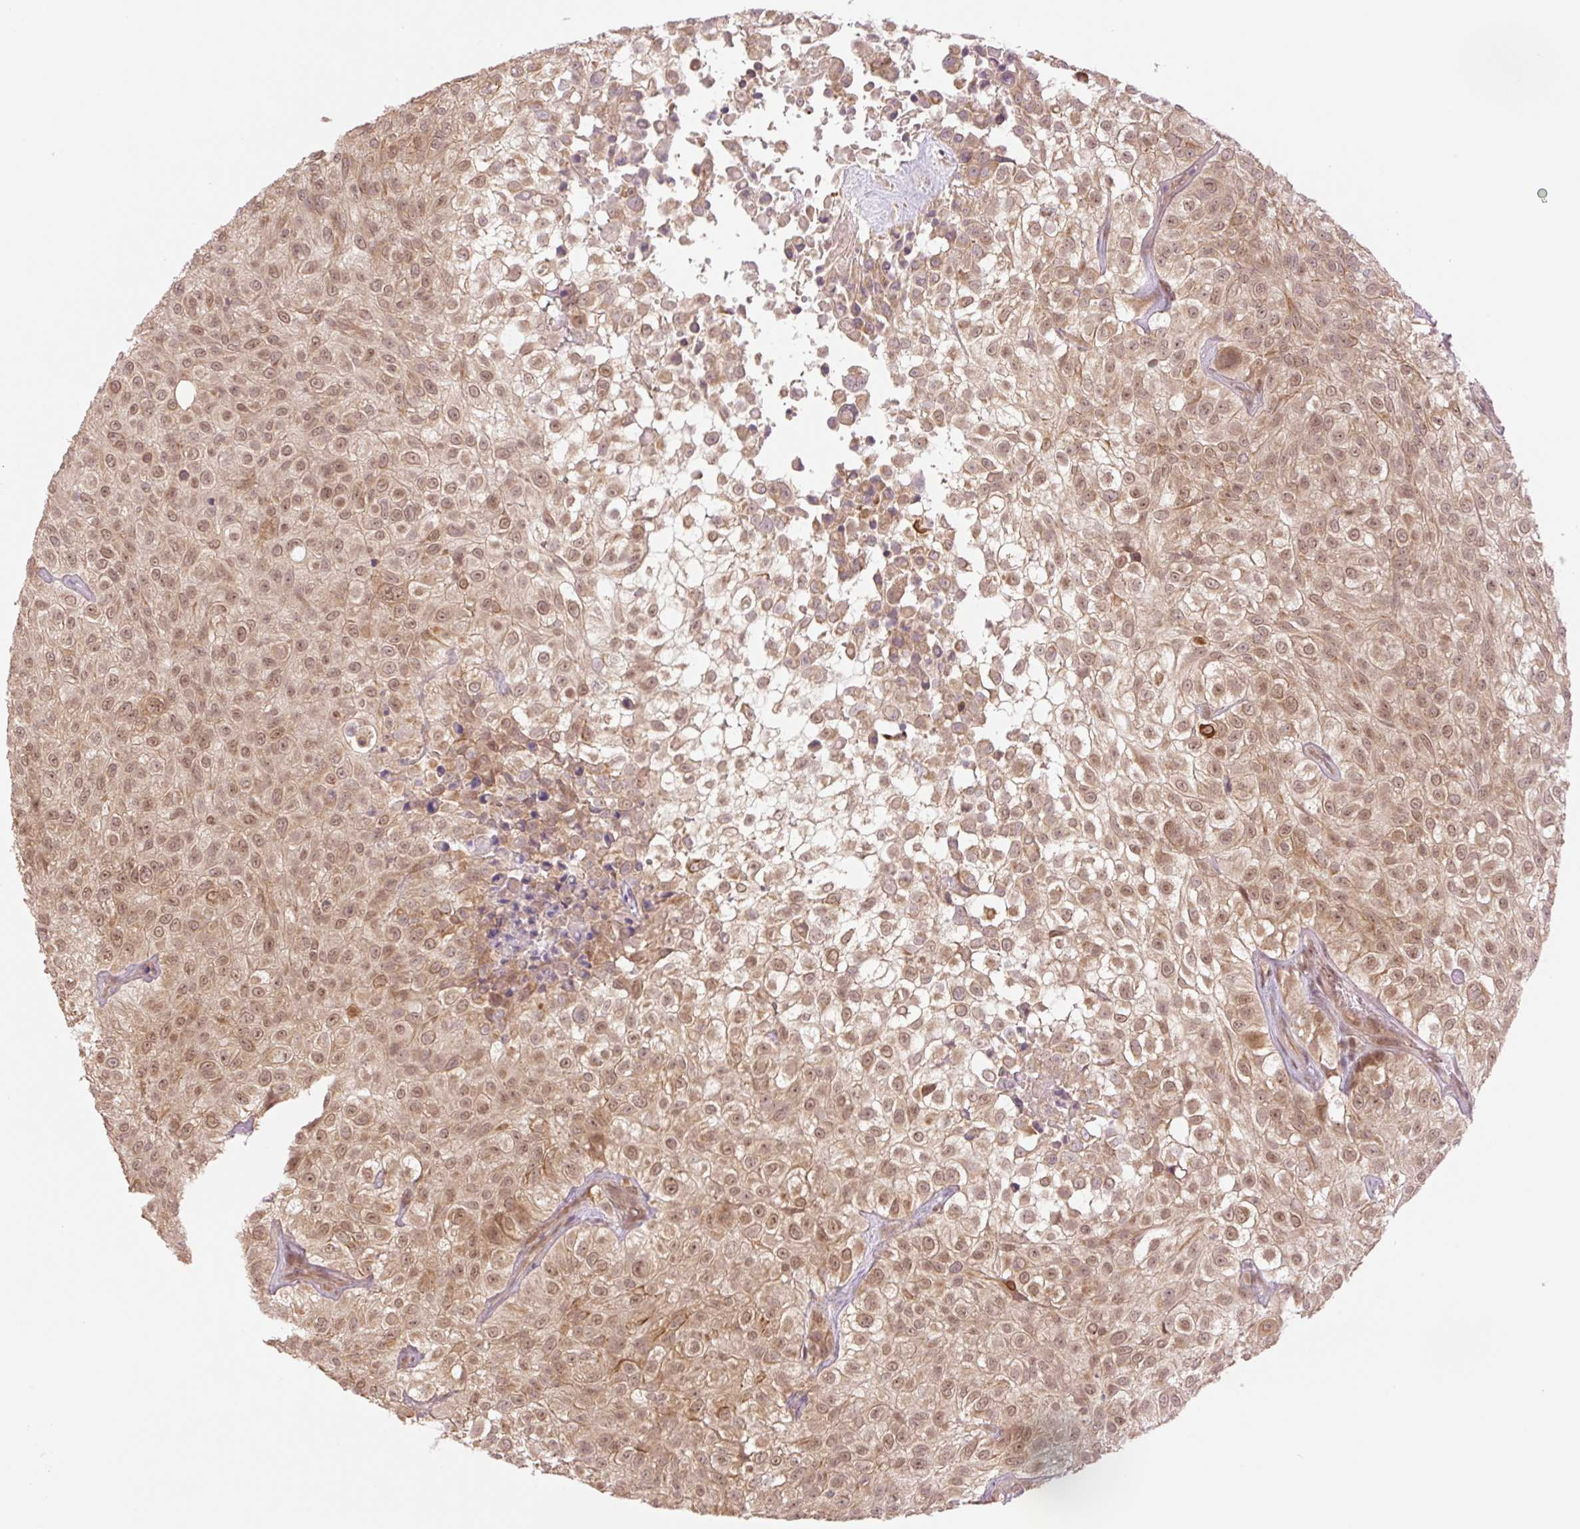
{"staining": {"intensity": "moderate", "quantity": ">75%", "location": "cytoplasmic/membranous,nuclear"}, "tissue": "urothelial cancer", "cell_type": "Tumor cells", "image_type": "cancer", "snomed": [{"axis": "morphology", "description": "Urothelial carcinoma, High grade"}, {"axis": "topography", "description": "Urinary bladder"}], "caption": "Brown immunohistochemical staining in high-grade urothelial carcinoma shows moderate cytoplasmic/membranous and nuclear staining in approximately >75% of tumor cells.", "gene": "YJU2B", "patient": {"sex": "male", "age": 56}}